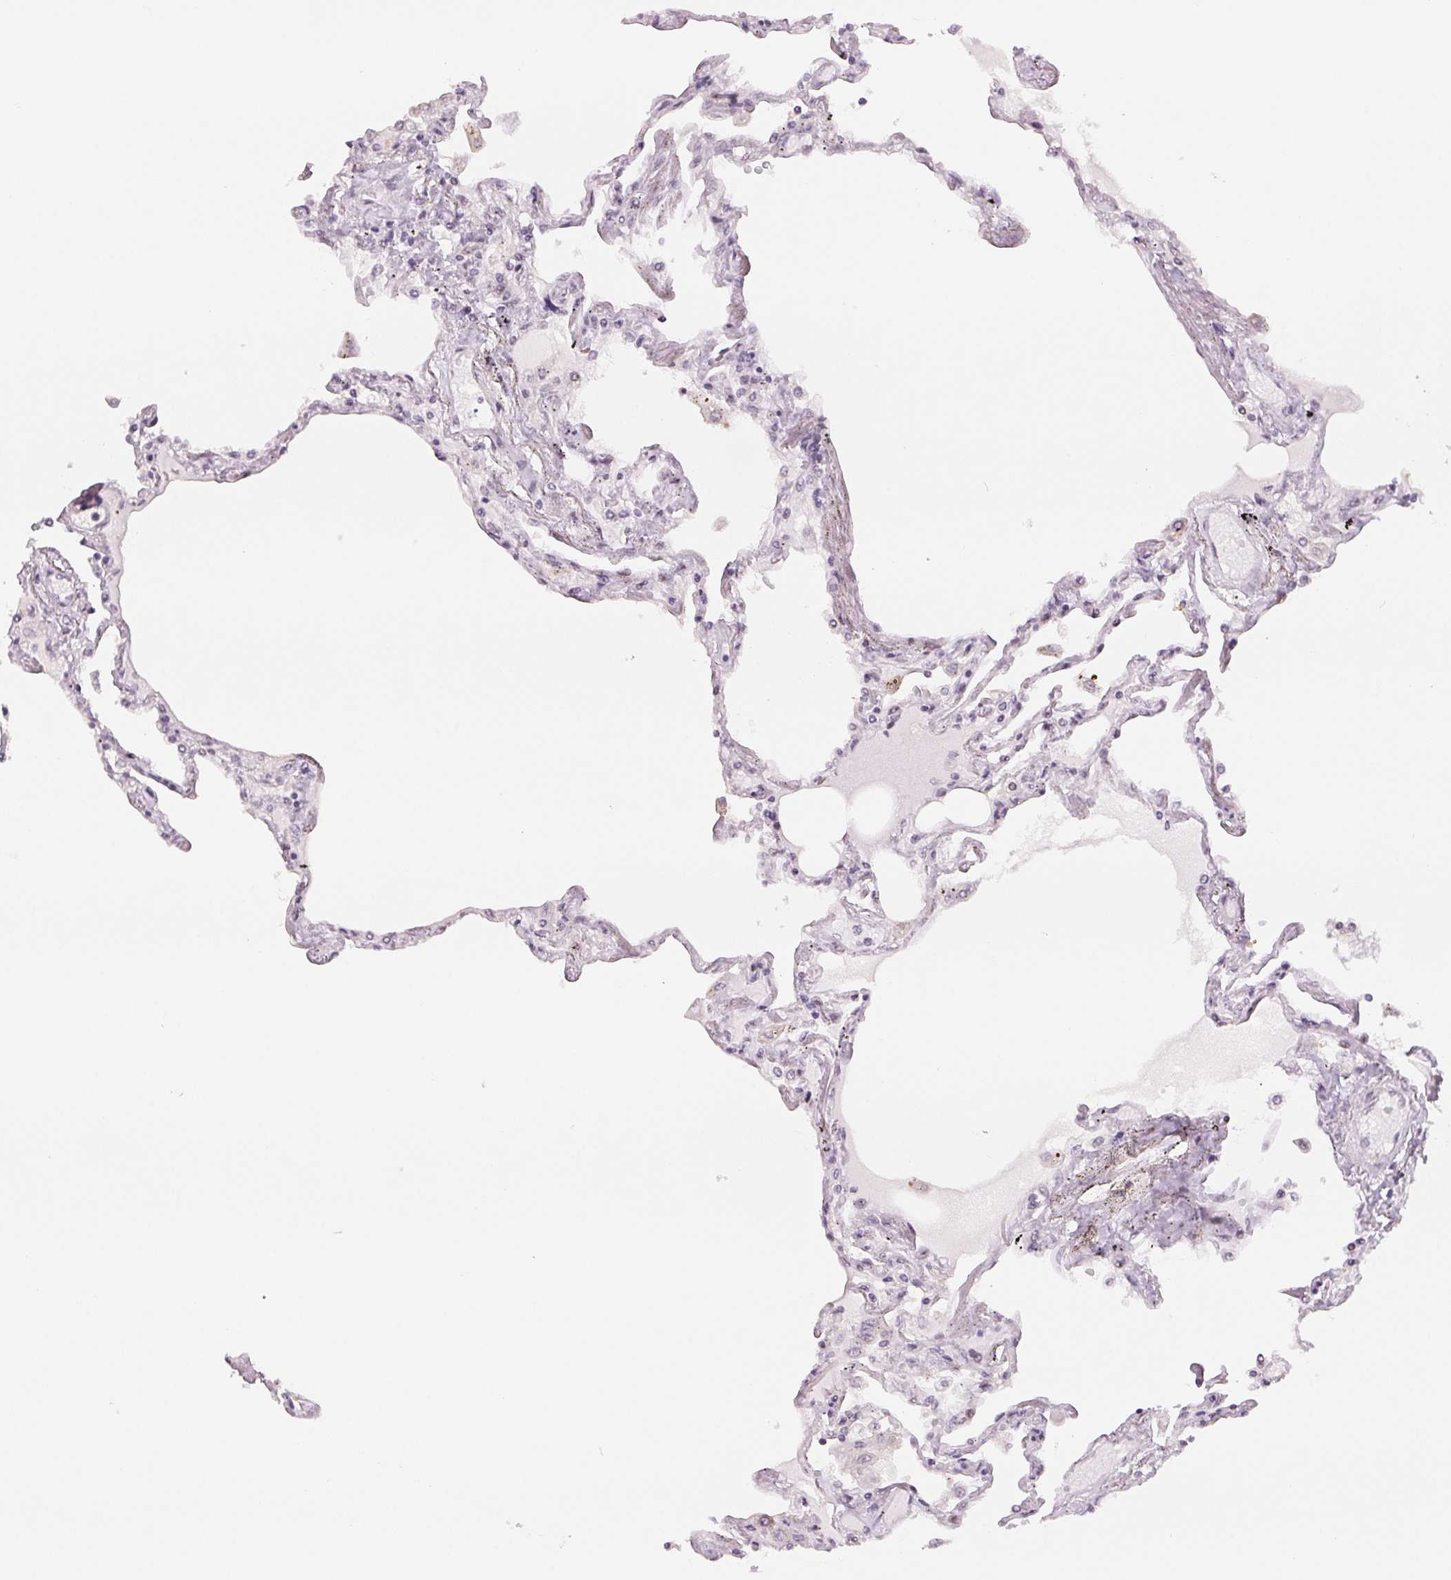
{"staining": {"intensity": "moderate", "quantity": "25%-75%", "location": "cytoplasmic/membranous,nuclear"}, "tissue": "lung", "cell_type": "Alveolar cells", "image_type": "normal", "snomed": [{"axis": "morphology", "description": "Normal tissue, NOS"}, {"axis": "morphology", "description": "Adenocarcinoma, NOS"}, {"axis": "topography", "description": "Cartilage tissue"}, {"axis": "topography", "description": "Lung"}], "caption": "High-power microscopy captured an immunohistochemistry (IHC) micrograph of benign lung, revealing moderate cytoplasmic/membranous,nuclear positivity in about 25%-75% of alveolar cells. (Stains: DAB in brown, nuclei in blue, Microscopy: brightfield microscopy at high magnification).", "gene": "DNAJB6", "patient": {"sex": "female", "age": 67}}